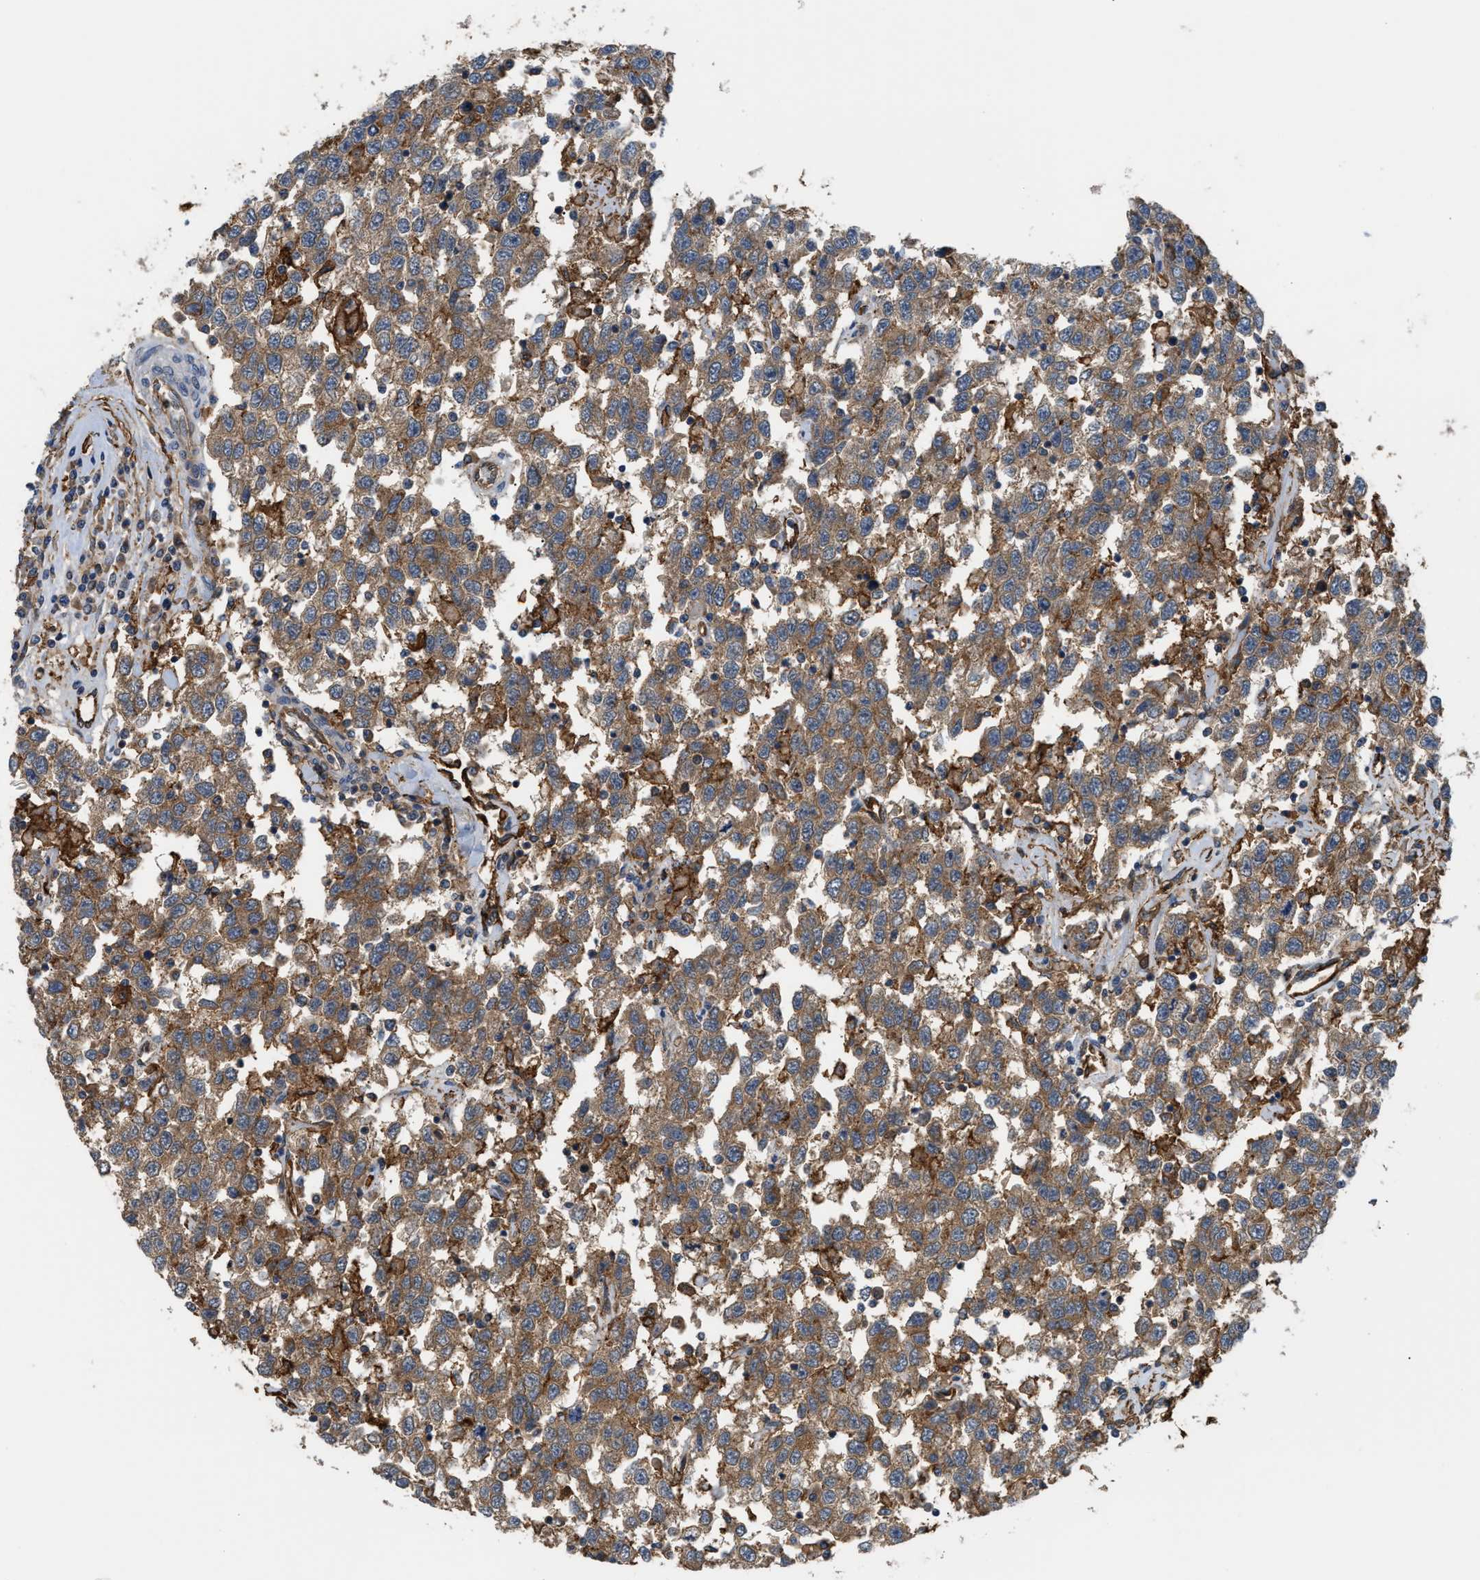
{"staining": {"intensity": "moderate", "quantity": ">75%", "location": "cytoplasmic/membranous"}, "tissue": "testis cancer", "cell_type": "Tumor cells", "image_type": "cancer", "snomed": [{"axis": "morphology", "description": "Seminoma, NOS"}, {"axis": "topography", "description": "Testis"}], "caption": "A medium amount of moderate cytoplasmic/membranous expression is present in approximately >75% of tumor cells in testis seminoma tissue. (DAB (3,3'-diaminobenzidine) = brown stain, brightfield microscopy at high magnification).", "gene": "DDHD2", "patient": {"sex": "male", "age": 41}}